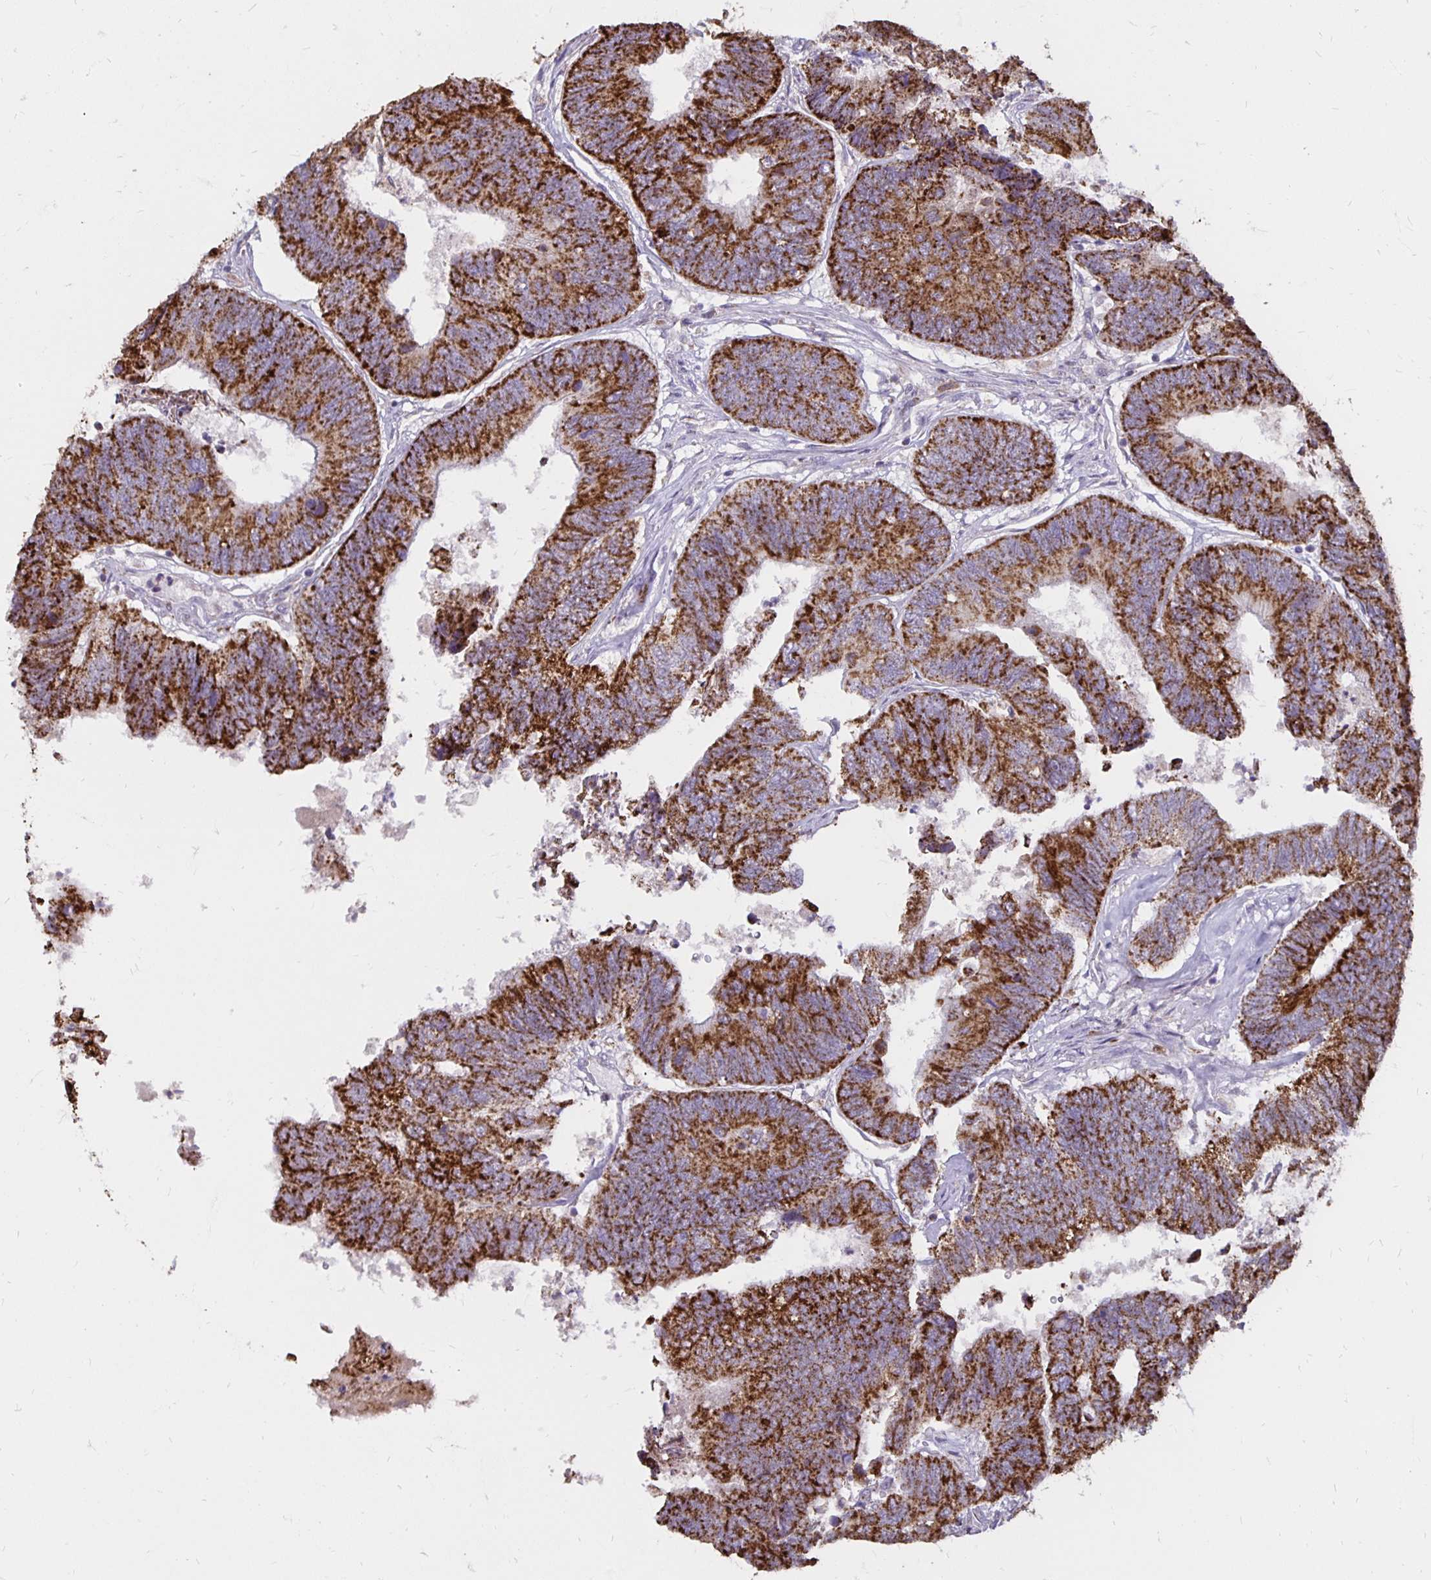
{"staining": {"intensity": "strong", "quantity": ">75%", "location": "cytoplasmic/membranous"}, "tissue": "colorectal cancer", "cell_type": "Tumor cells", "image_type": "cancer", "snomed": [{"axis": "morphology", "description": "Adenocarcinoma, NOS"}, {"axis": "topography", "description": "Colon"}], "caption": "Immunohistochemistry (IHC) (DAB (3,3'-diaminobenzidine)) staining of adenocarcinoma (colorectal) displays strong cytoplasmic/membranous protein positivity in about >75% of tumor cells.", "gene": "IER3", "patient": {"sex": "female", "age": 67}}